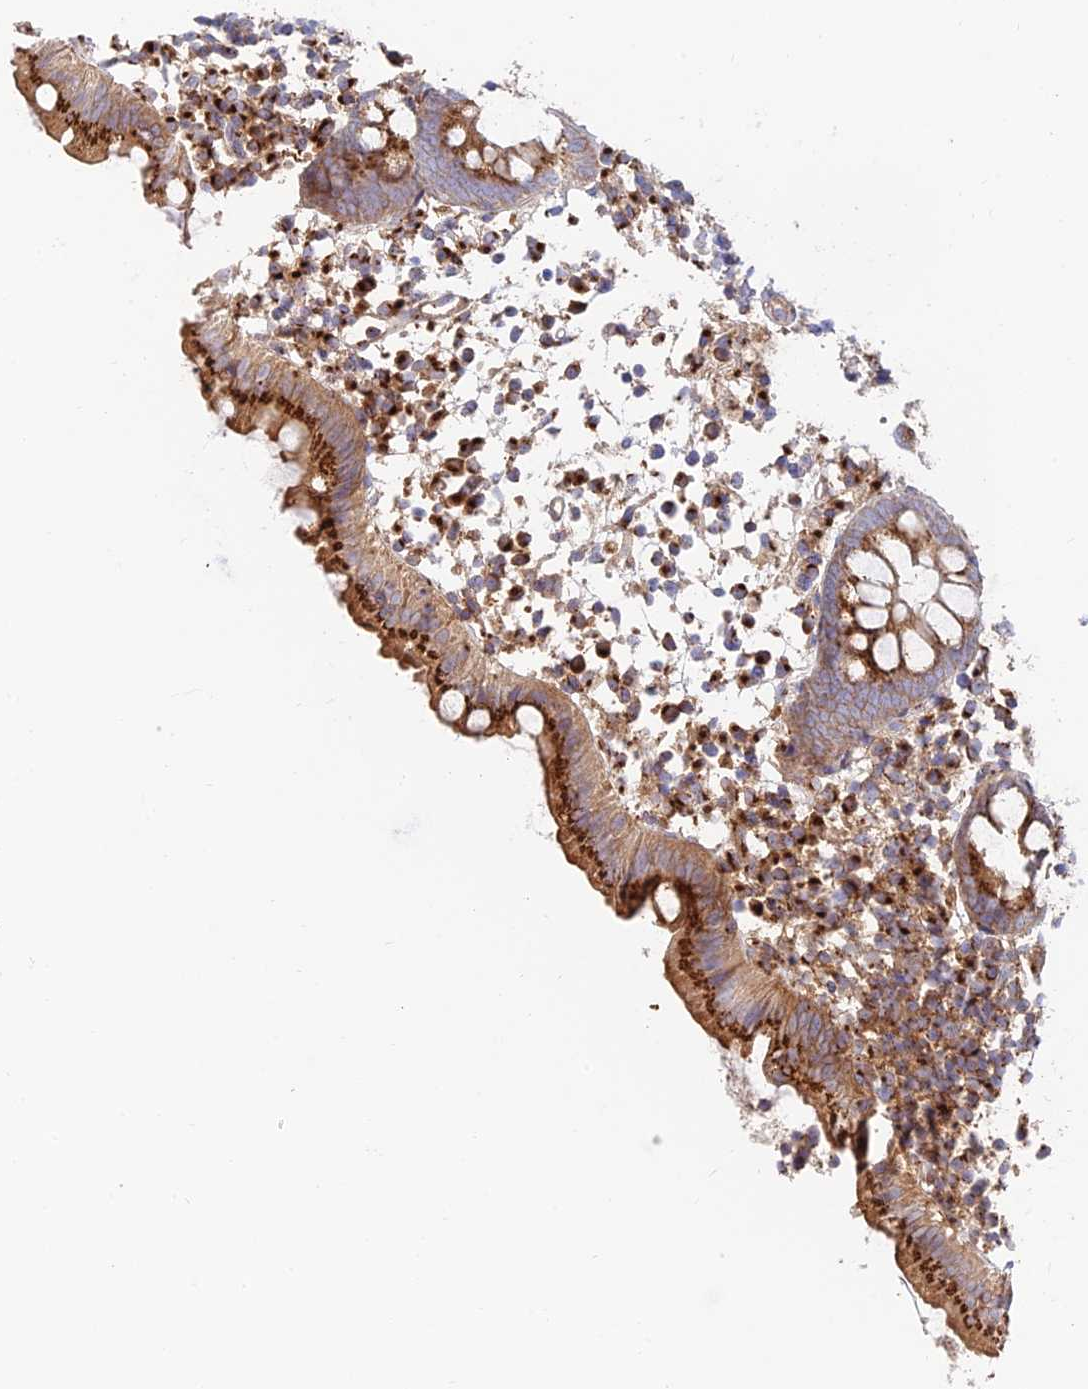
{"staining": {"intensity": "strong", "quantity": ">75%", "location": "cytoplasmic/membranous"}, "tissue": "appendix", "cell_type": "Glandular cells", "image_type": "normal", "snomed": [{"axis": "morphology", "description": "Normal tissue, NOS"}, {"axis": "topography", "description": "Appendix"}], "caption": "A high-resolution image shows immunohistochemistry (IHC) staining of unremarkable appendix, which exhibits strong cytoplasmic/membranous staining in about >75% of glandular cells.", "gene": "GOLGA3", "patient": {"sex": "female", "age": 20}}